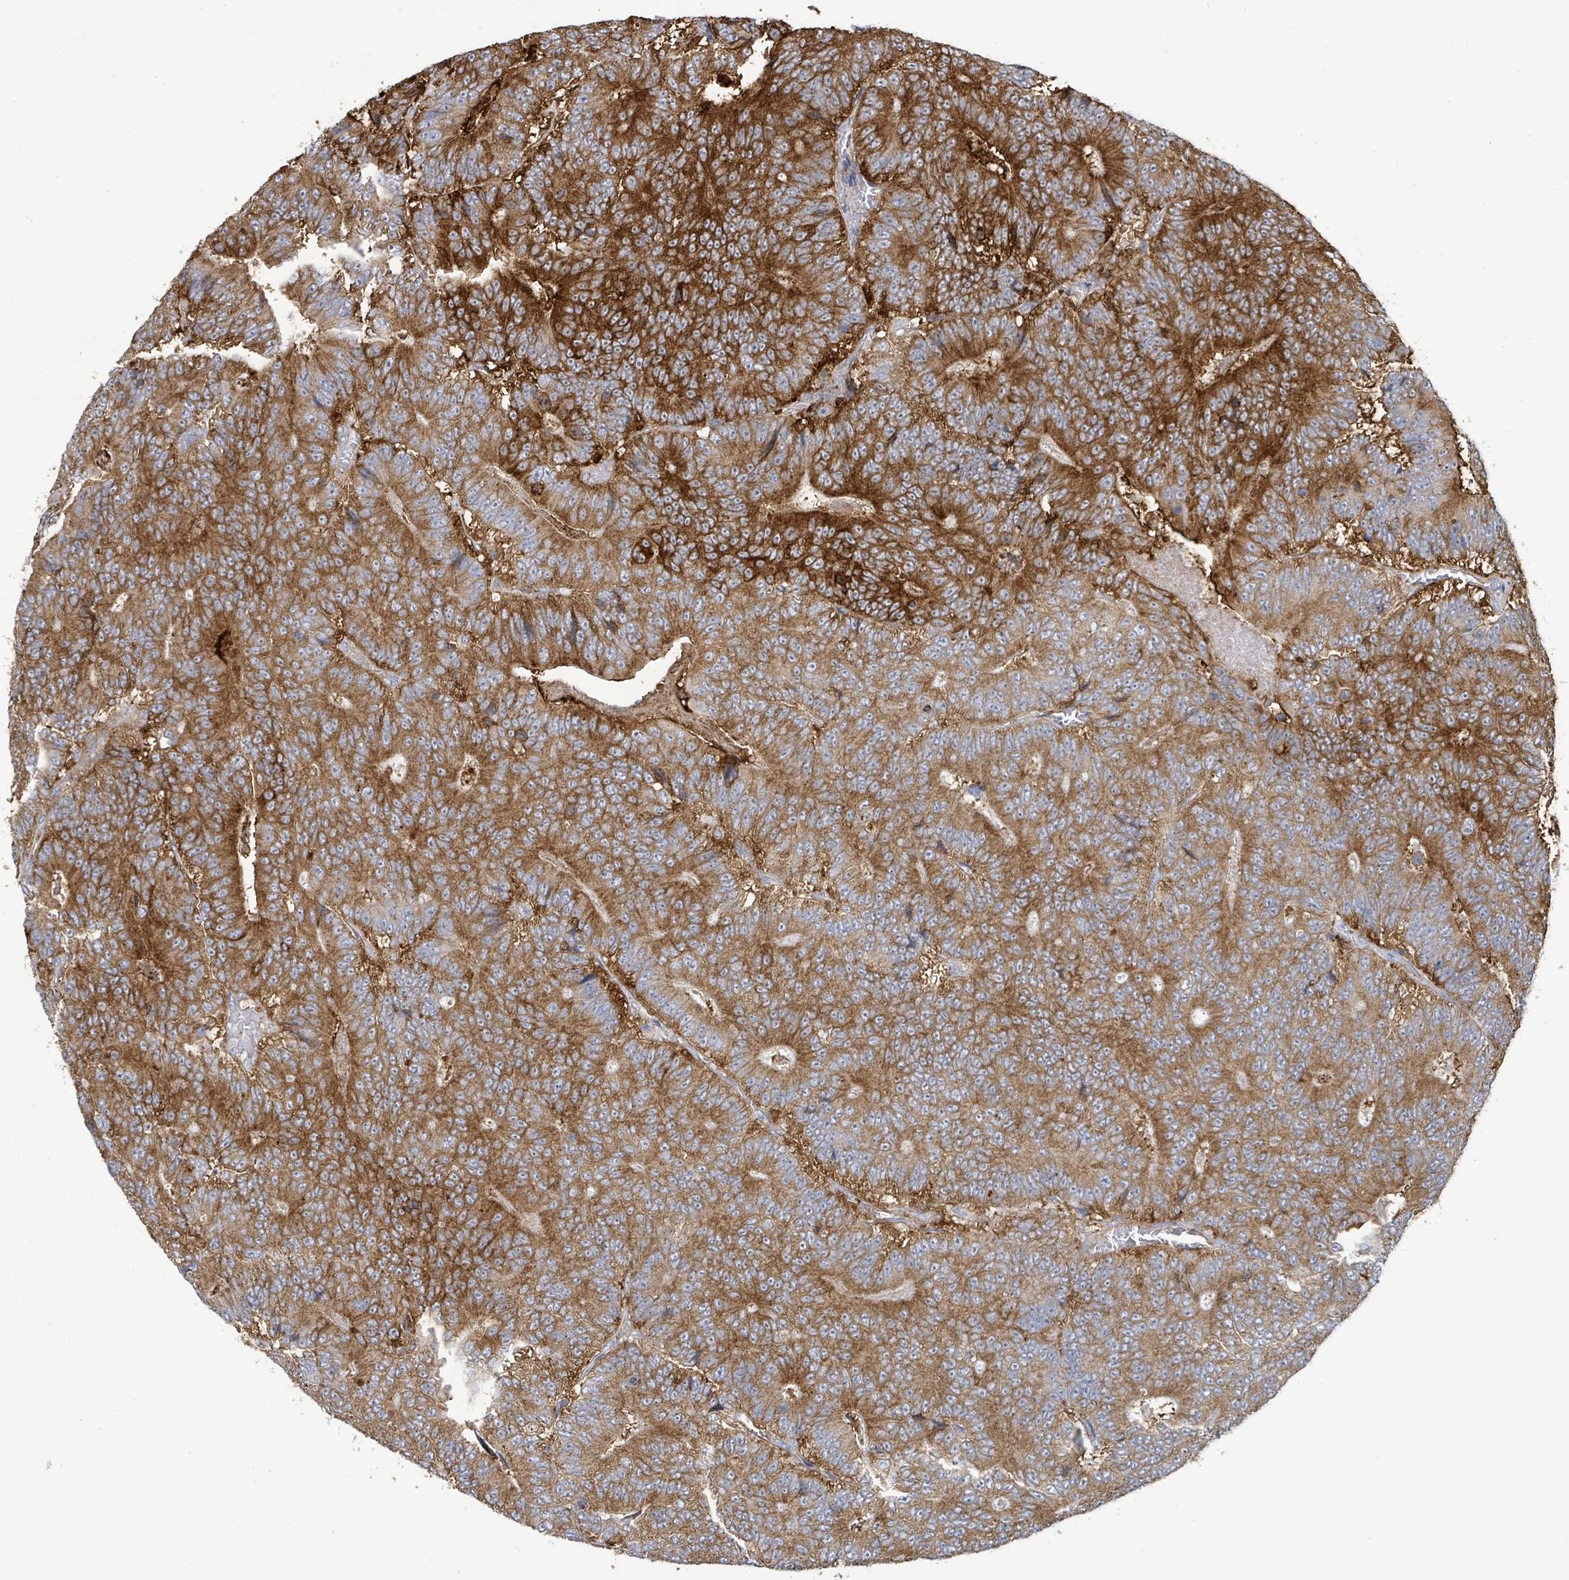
{"staining": {"intensity": "strong", "quantity": ">75%", "location": "cytoplasmic/membranous"}, "tissue": "colorectal cancer", "cell_type": "Tumor cells", "image_type": "cancer", "snomed": [{"axis": "morphology", "description": "Adenocarcinoma, NOS"}, {"axis": "topography", "description": "Colon"}], "caption": "Tumor cells exhibit high levels of strong cytoplasmic/membranous positivity in about >75% of cells in adenocarcinoma (colorectal). (brown staining indicates protein expression, while blue staining denotes nuclei).", "gene": "EGFL7", "patient": {"sex": "male", "age": 83}}